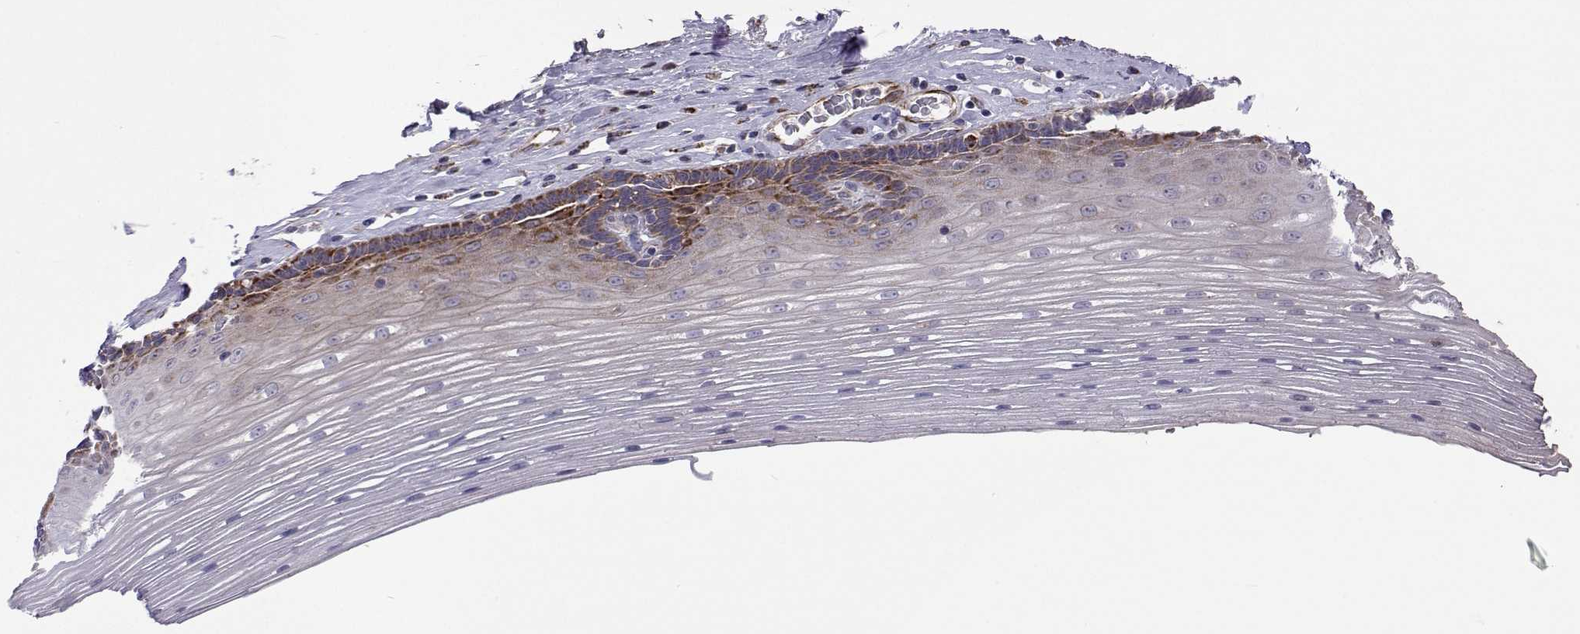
{"staining": {"intensity": "moderate", "quantity": "25%-75%", "location": "cytoplasmic/membranous,nuclear"}, "tissue": "esophagus", "cell_type": "Squamous epithelial cells", "image_type": "normal", "snomed": [{"axis": "morphology", "description": "Normal tissue, NOS"}, {"axis": "topography", "description": "Esophagus"}], "caption": "An immunohistochemistry micrograph of unremarkable tissue is shown. Protein staining in brown shows moderate cytoplasmic/membranous,nuclear positivity in esophagus within squamous epithelial cells.", "gene": "DHTKD1", "patient": {"sex": "male", "age": 62}}